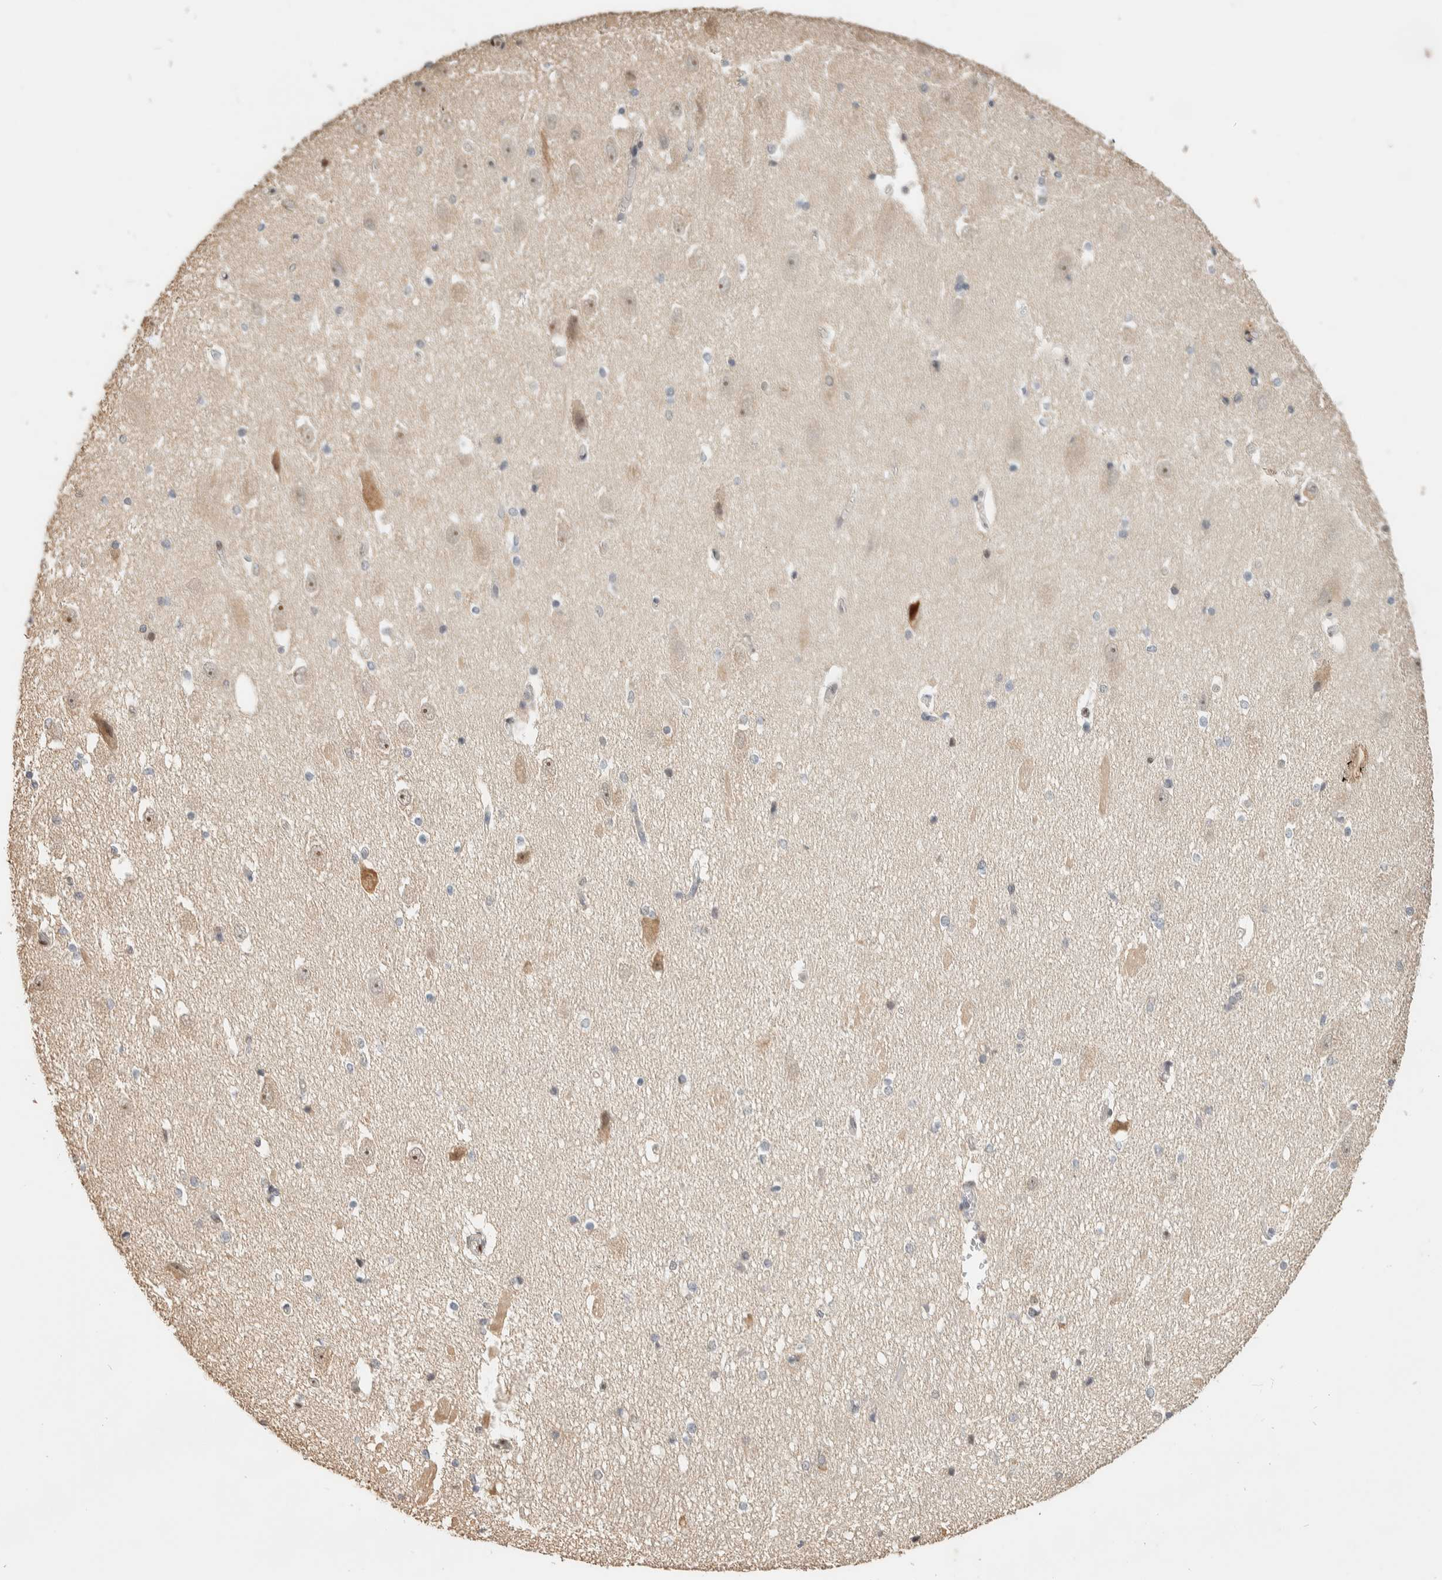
{"staining": {"intensity": "negative", "quantity": "none", "location": "none"}, "tissue": "hippocampus", "cell_type": "Glial cells", "image_type": "normal", "snomed": [{"axis": "morphology", "description": "Normal tissue, NOS"}, {"axis": "topography", "description": "Hippocampus"}], "caption": "Photomicrograph shows no protein positivity in glial cells of unremarkable hippocampus.", "gene": "PUS7", "patient": {"sex": "female", "age": 19}}